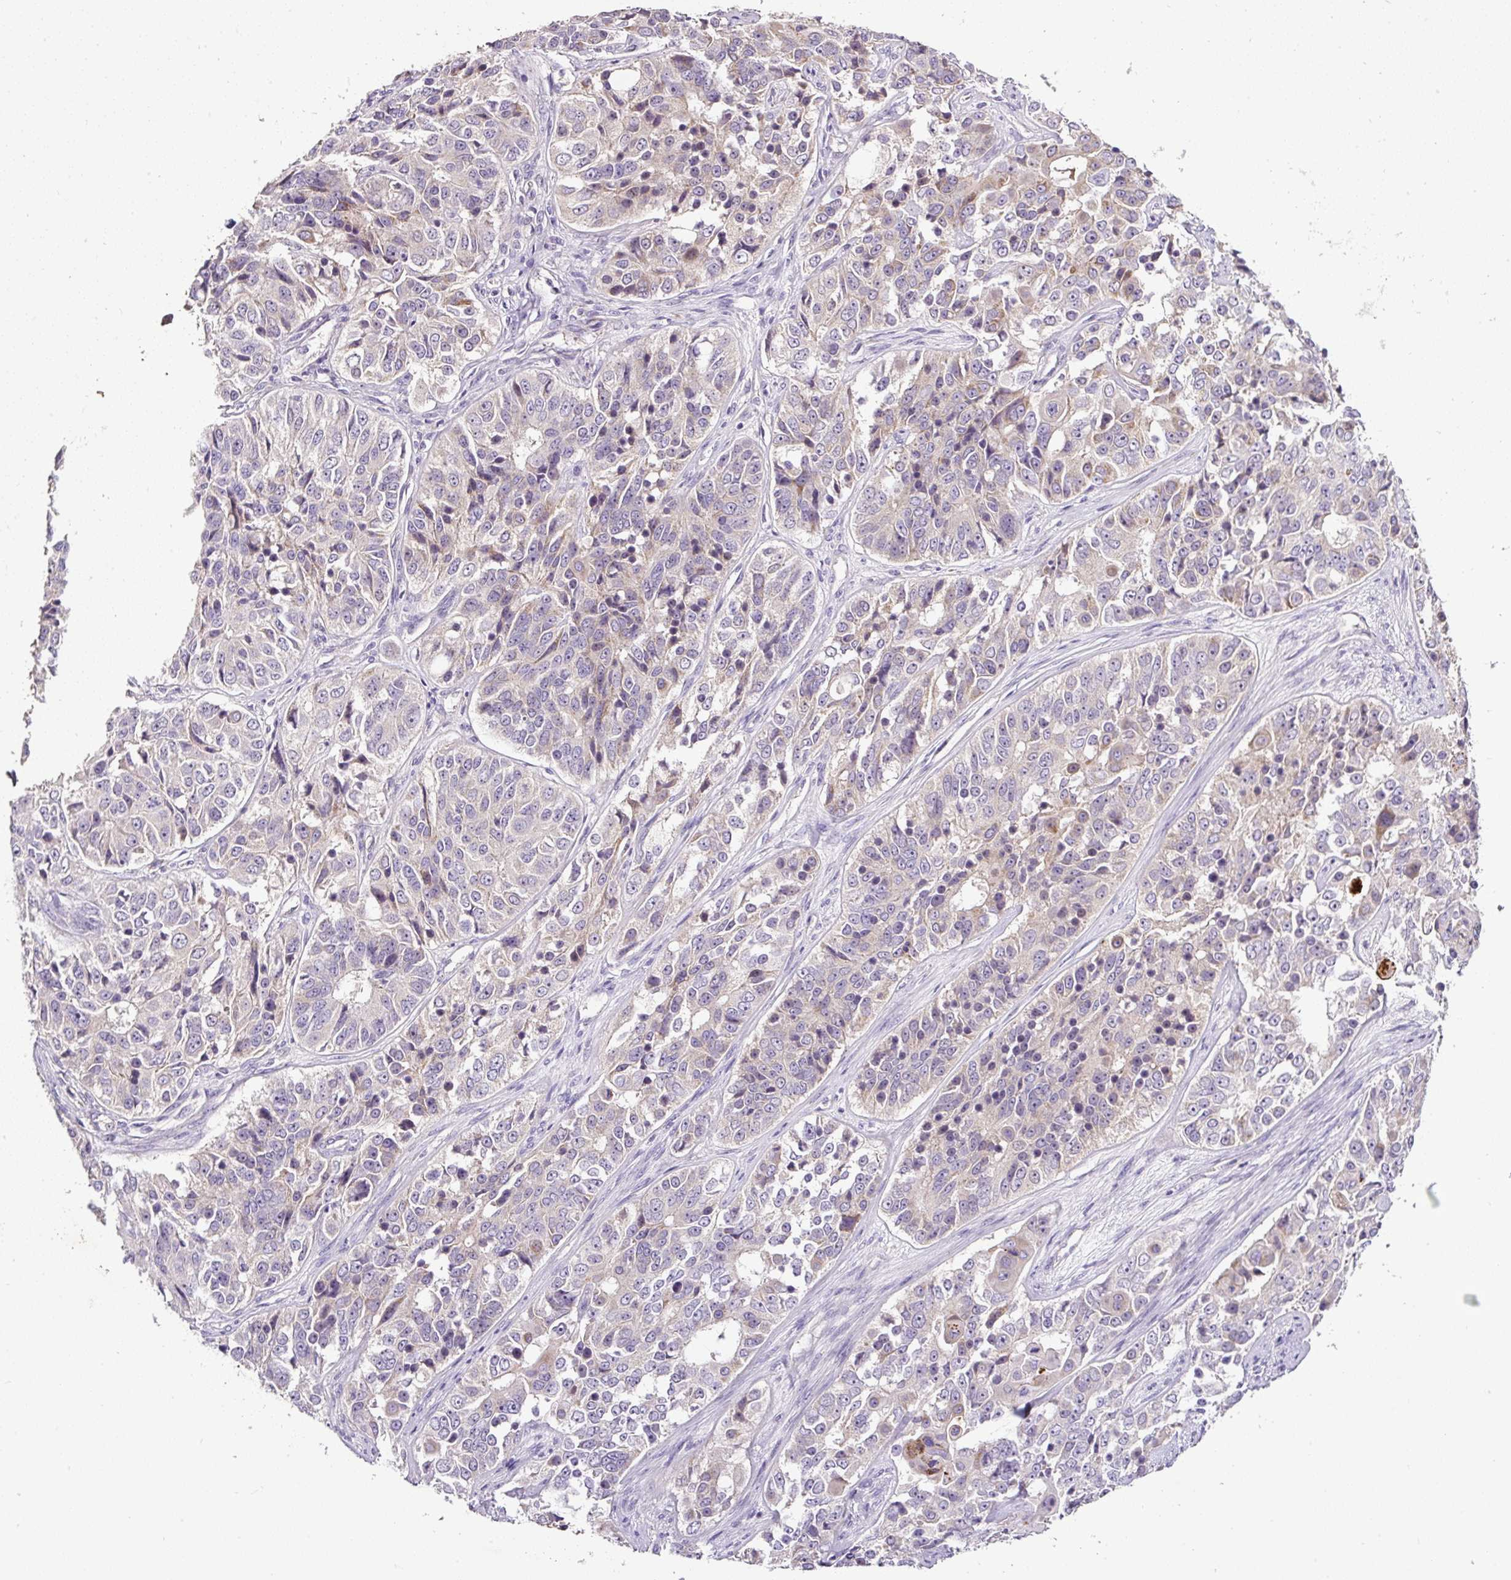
{"staining": {"intensity": "negative", "quantity": "none", "location": "none"}, "tissue": "ovarian cancer", "cell_type": "Tumor cells", "image_type": "cancer", "snomed": [{"axis": "morphology", "description": "Carcinoma, endometroid"}, {"axis": "topography", "description": "Ovary"}], "caption": "IHC image of neoplastic tissue: ovarian endometroid carcinoma stained with DAB shows no significant protein expression in tumor cells.", "gene": "HPS4", "patient": {"sex": "female", "age": 51}}